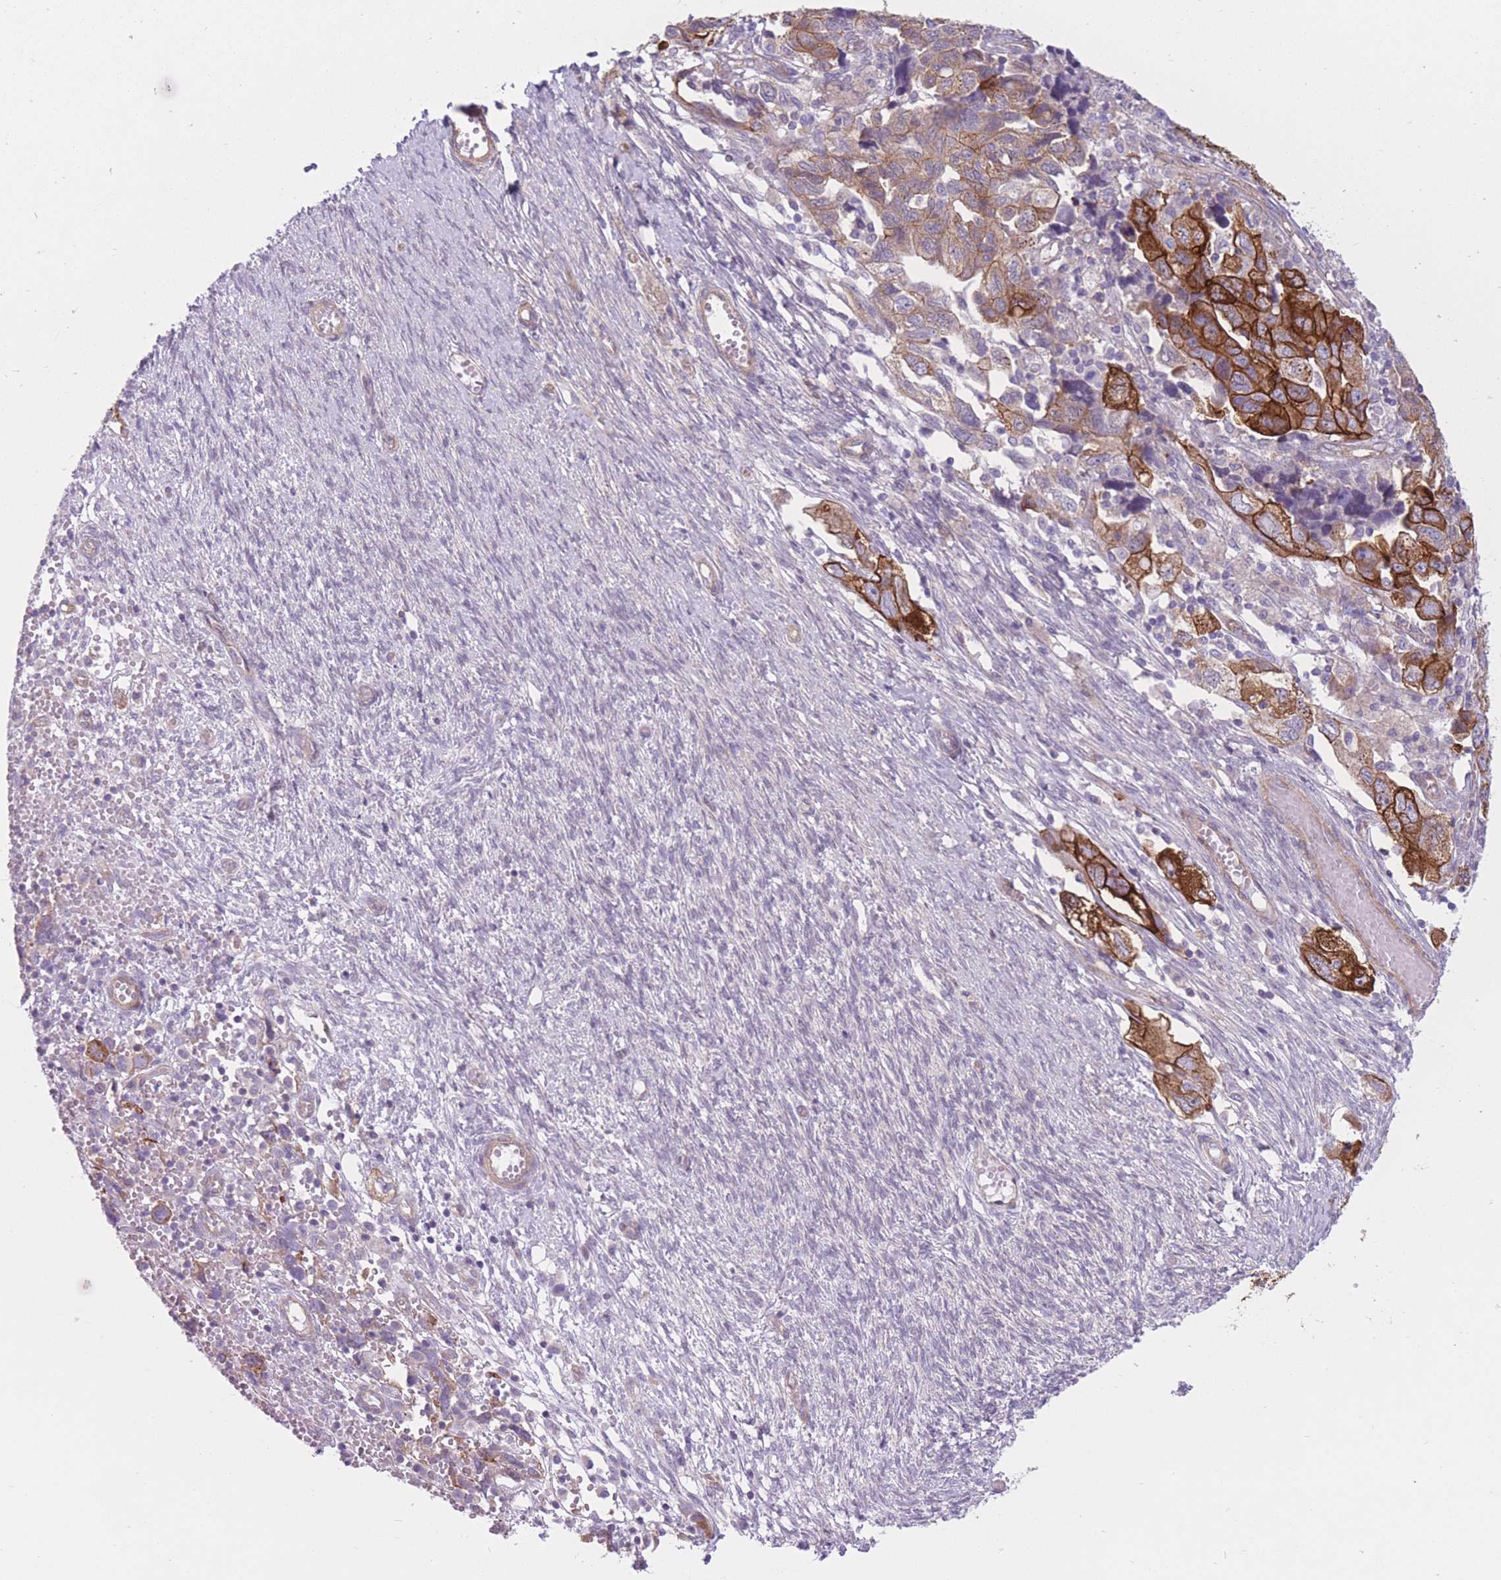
{"staining": {"intensity": "strong", "quantity": "25%-75%", "location": "cytoplasmic/membranous"}, "tissue": "ovarian cancer", "cell_type": "Tumor cells", "image_type": "cancer", "snomed": [{"axis": "morphology", "description": "Carcinoma, NOS"}, {"axis": "morphology", "description": "Cystadenocarcinoma, serous, NOS"}, {"axis": "topography", "description": "Ovary"}], "caption": "High-power microscopy captured an immunohistochemistry (IHC) photomicrograph of ovarian cancer, revealing strong cytoplasmic/membranous expression in about 25%-75% of tumor cells.", "gene": "SERPINB3", "patient": {"sex": "female", "age": 69}}